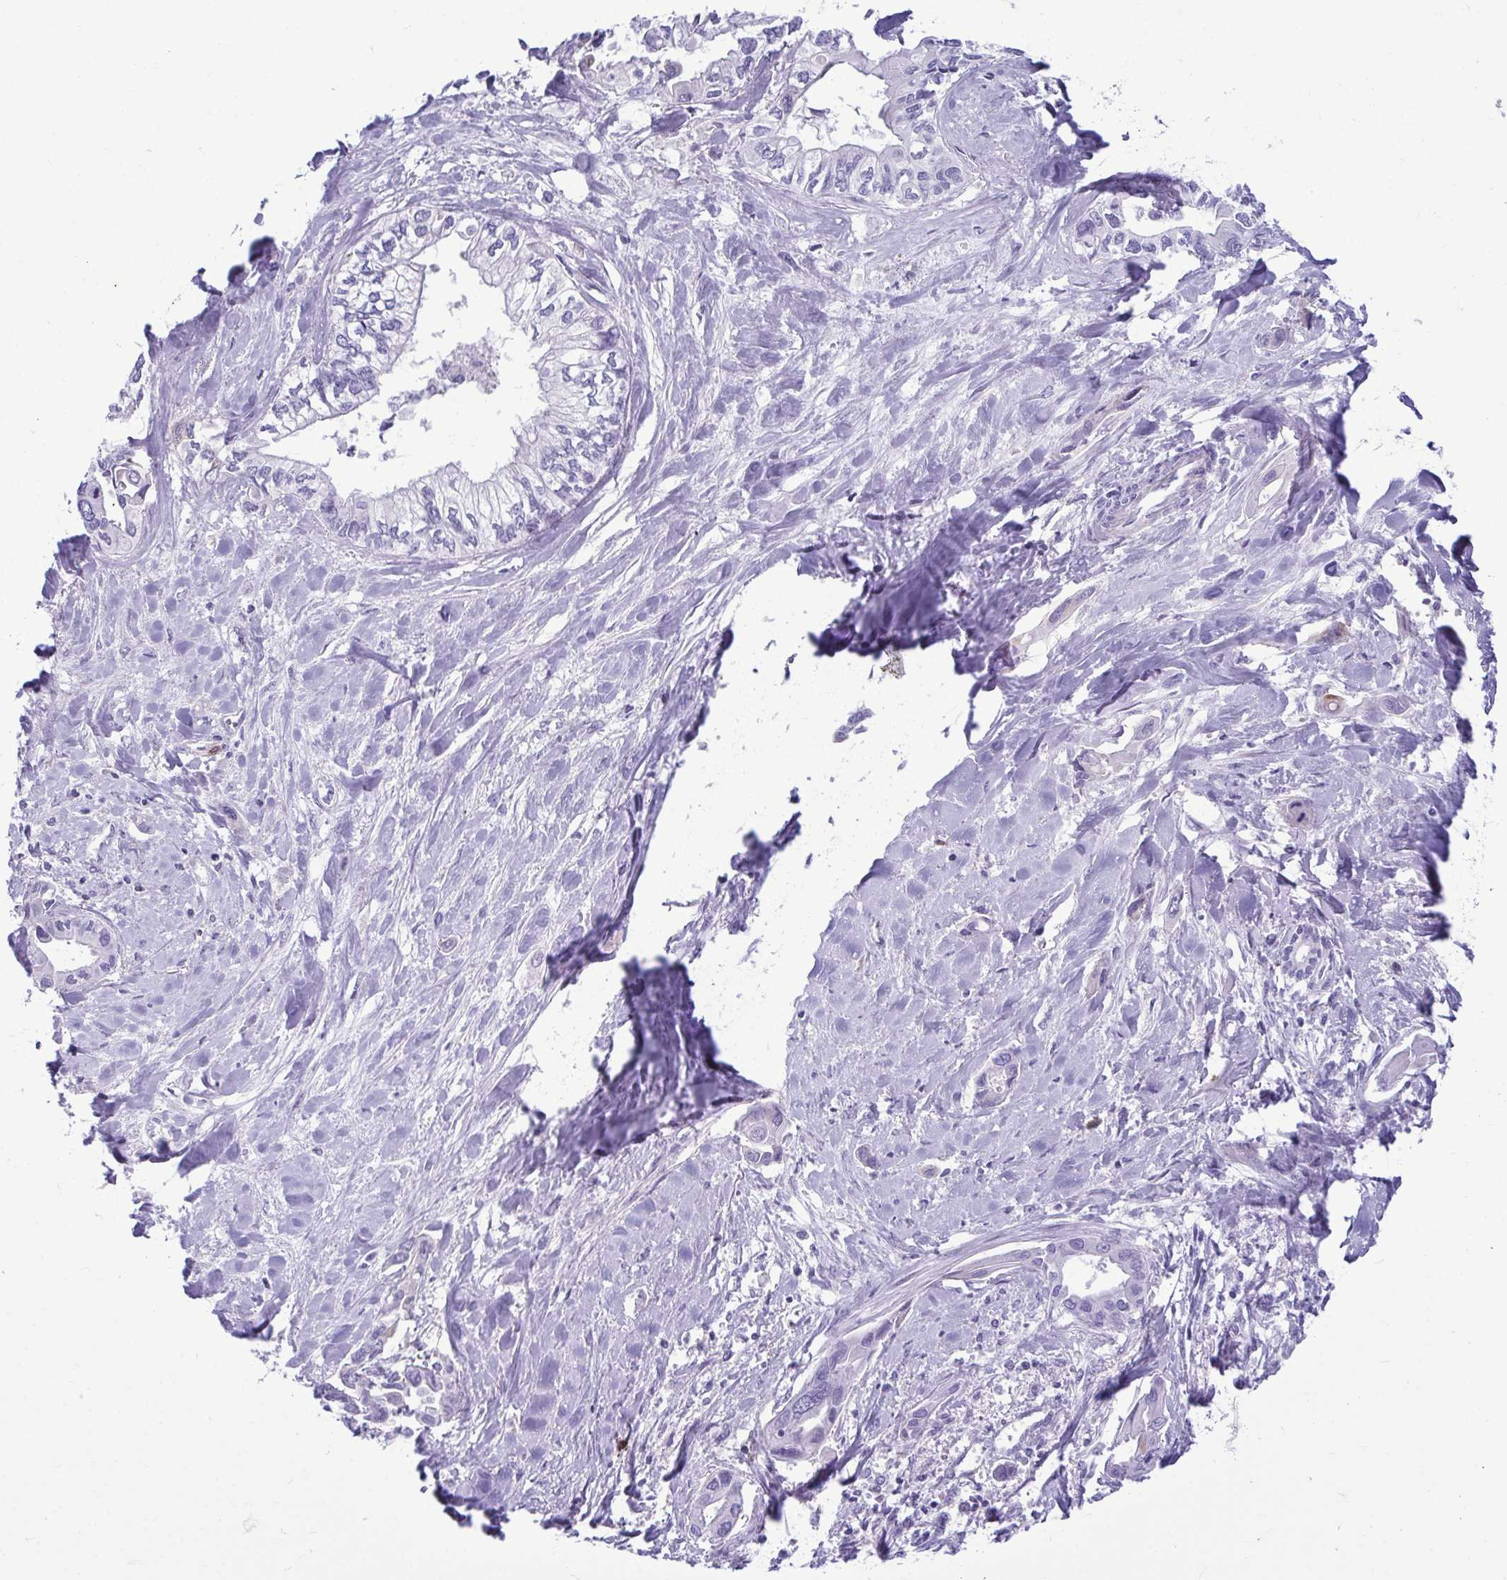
{"staining": {"intensity": "negative", "quantity": "none", "location": "none"}, "tissue": "liver cancer", "cell_type": "Tumor cells", "image_type": "cancer", "snomed": [{"axis": "morphology", "description": "Cholangiocarcinoma"}, {"axis": "topography", "description": "Liver"}], "caption": "Tumor cells are negative for brown protein staining in liver cholangiocarcinoma. (DAB (3,3'-diaminobenzidine) immunohistochemistry visualized using brightfield microscopy, high magnification).", "gene": "SERPINI1", "patient": {"sex": "female", "age": 64}}